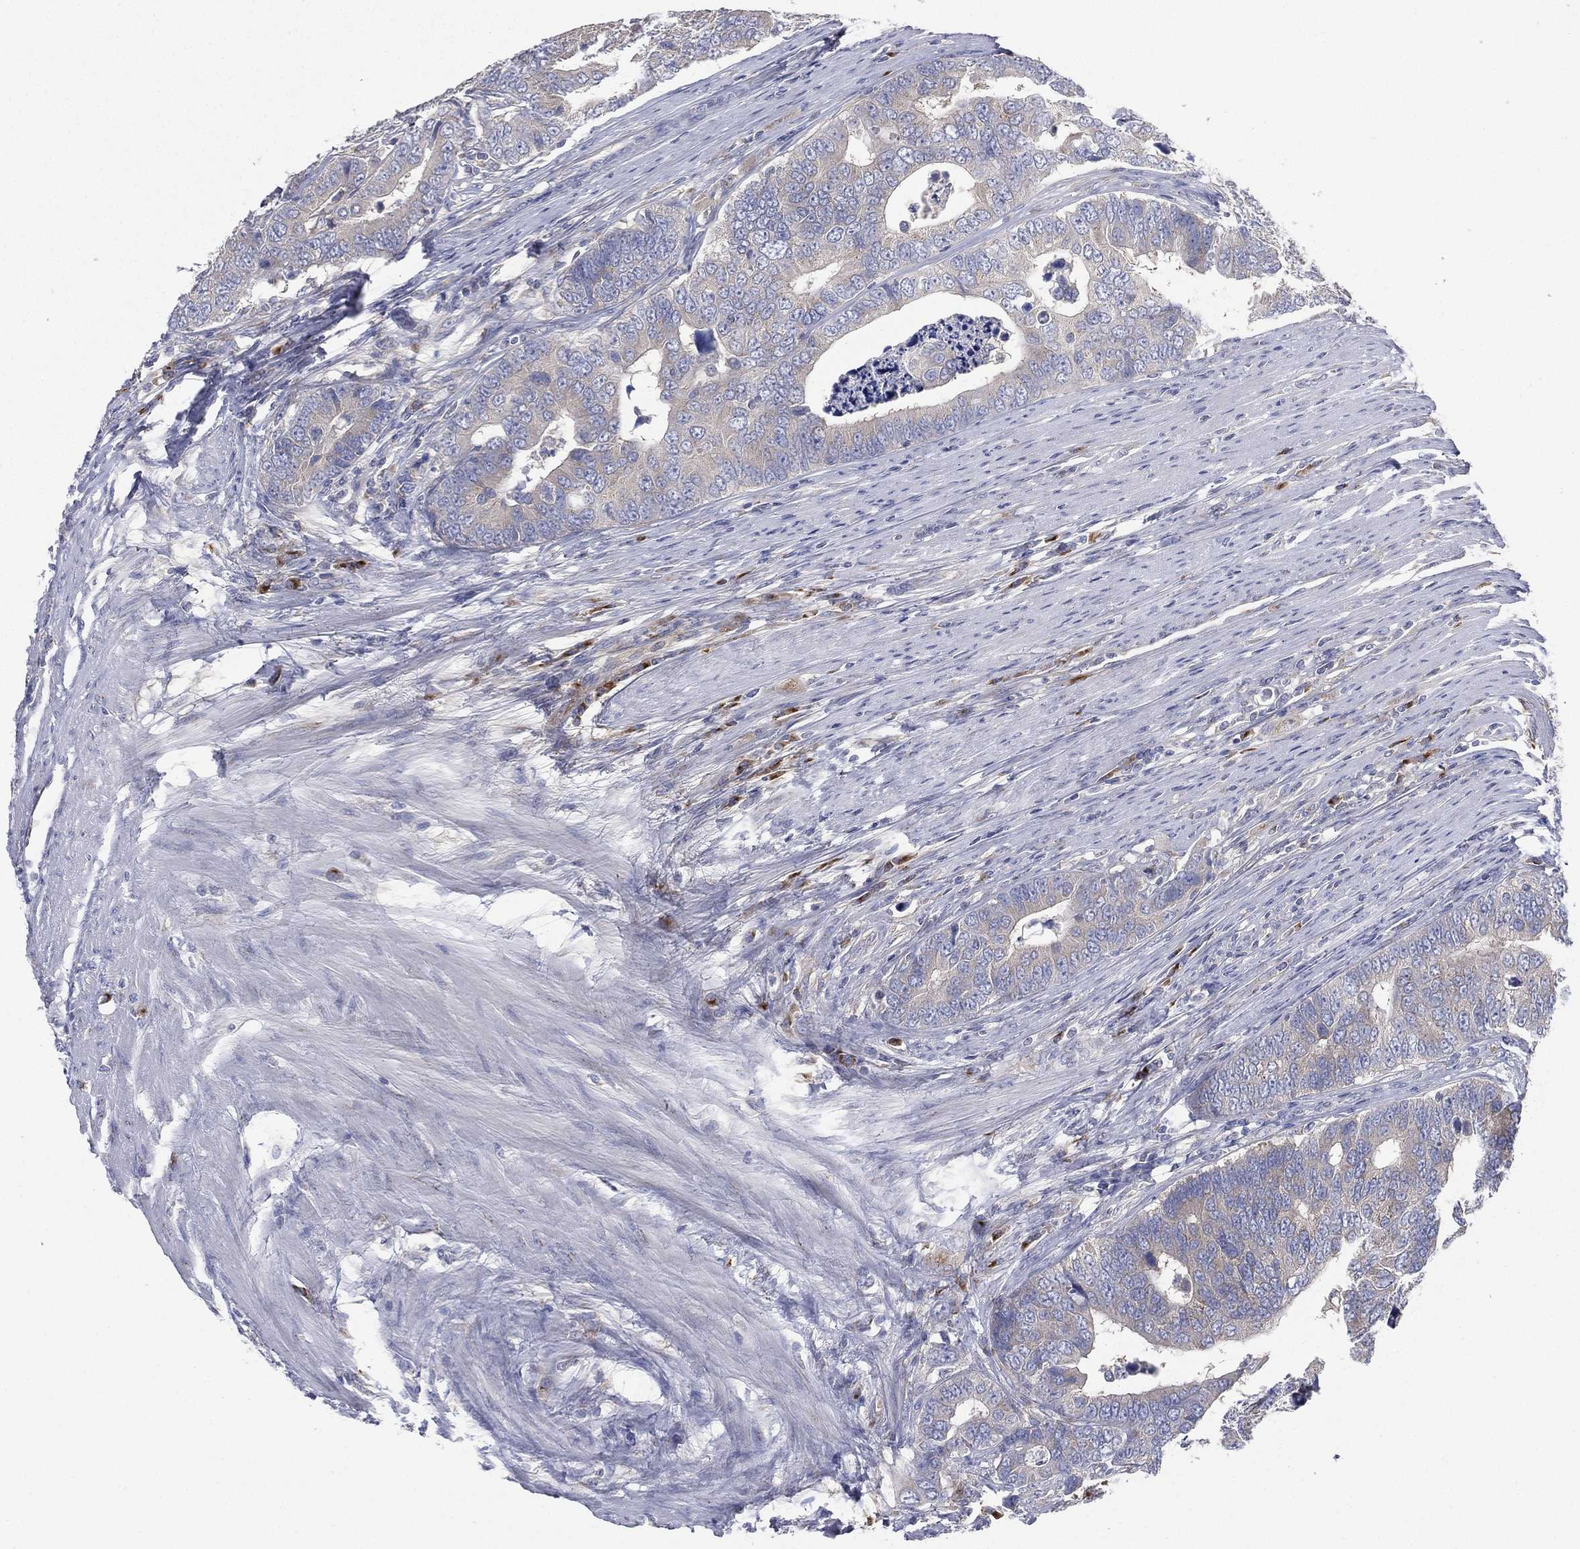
{"staining": {"intensity": "weak", "quantity": "<25%", "location": "cytoplasmic/membranous"}, "tissue": "colorectal cancer", "cell_type": "Tumor cells", "image_type": "cancer", "snomed": [{"axis": "morphology", "description": "Adenocarcinoma, NOS"}, {"axis": "topography", "description": "Colon"}], "caption": "Immunohistochemical staining of human colorectal cancer displays no significant positivity in tumor cells.", "gene": "ATP8A2", "patient": {"sex": "female", "age": 72}}